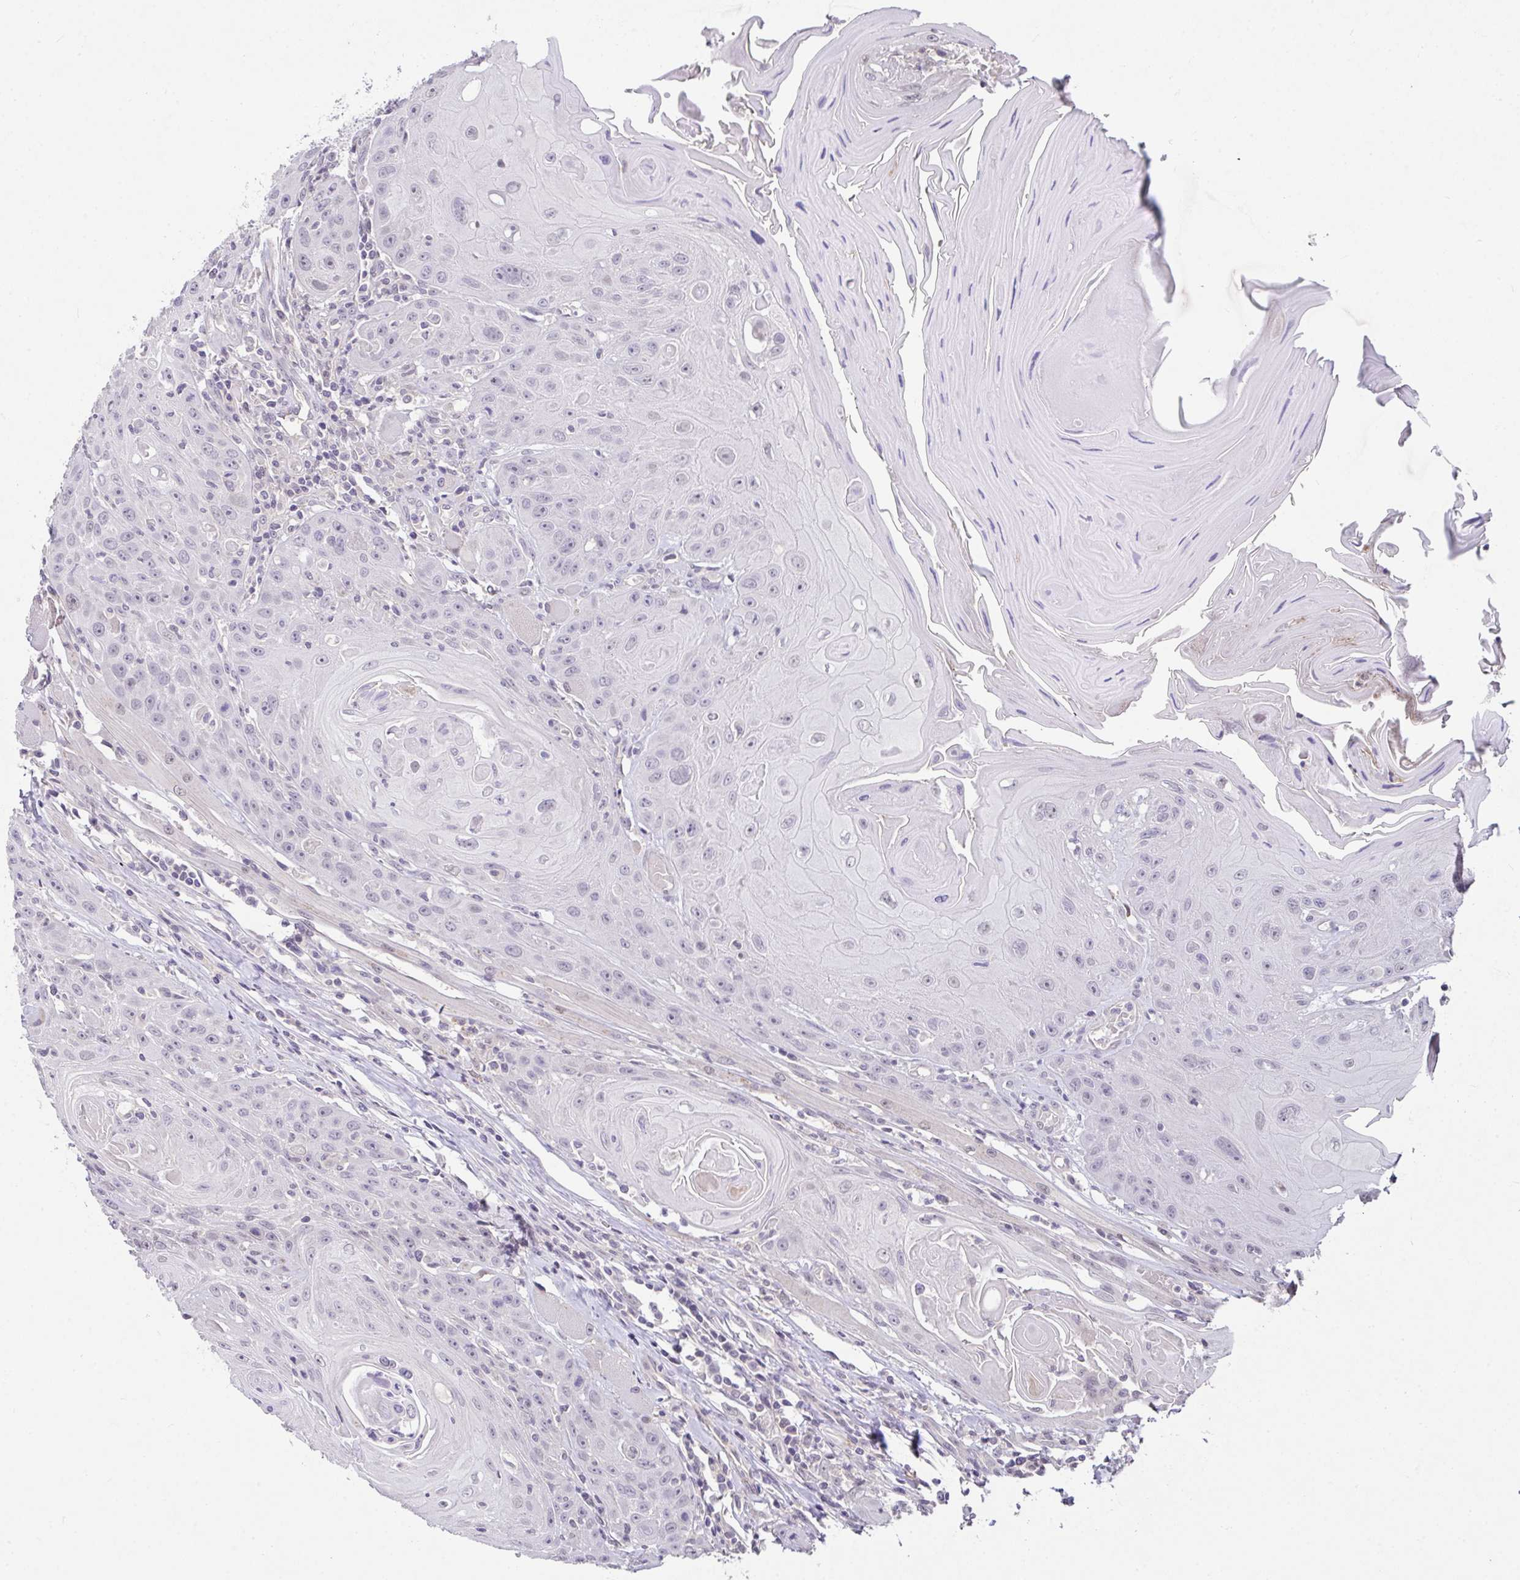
{"staining": {"intensity": "negative", "quantity": "none", "location": "none"}, "tissue": "head and neck cancer", "cell_type": "Tumor cells", "image_type": "cancer", "snomed": [{"axis": "morphology", "description": "Squamous cell carcinoma, NOS"}, {"axis": "topography", "description": "Head-Neck"}], "caption": "This is an immunohistochemistry photomicrograph of human head and neck squamous cell carcinoma. There is no staining in tumor cells.", "gene": "GLTPD2", "patient": {"sex": "female", "age": 59}}